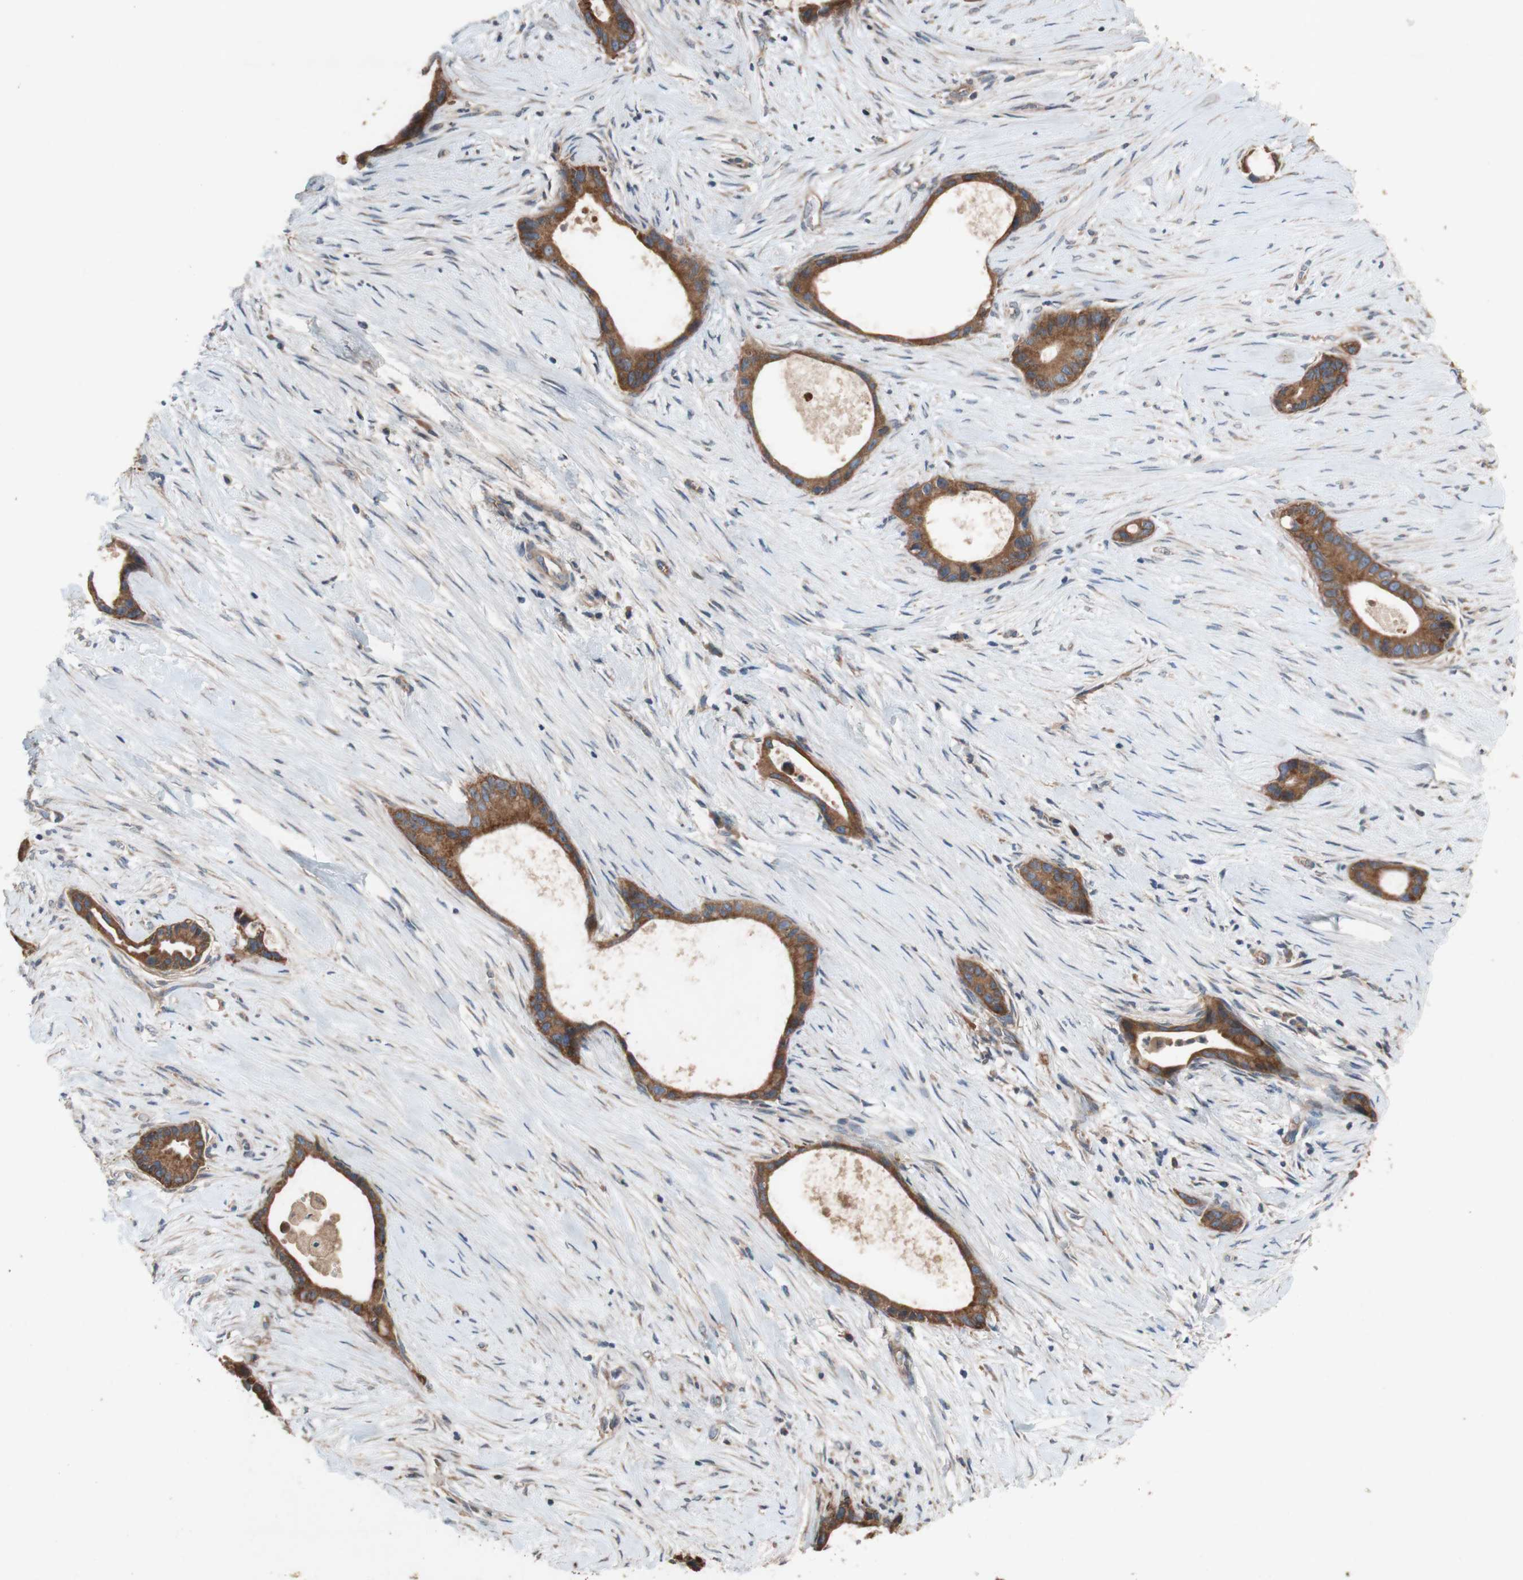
{"staining": {"intensity": "moderate", "quantity": ">75%", "location": "cytoplasmic/membranous"}, "tissue": "liver cancer", "cell_type": "Tumor cells", "image_type": "cancer", "snomed": [{"axis": "morphology", "description": "Cholangiocarcinoma"}, {"axis": "topography", "description": "Liver"}], "caption": "High-power microscopy captured an immunohistochemistry (IHC) image of cholangiocarcinoma (liver), revealing moderate cytoplasmic/membranous positivity in about >75% of tumor cells.", "gene": "TST", "patient": {"sex": "female", "age": 55}}